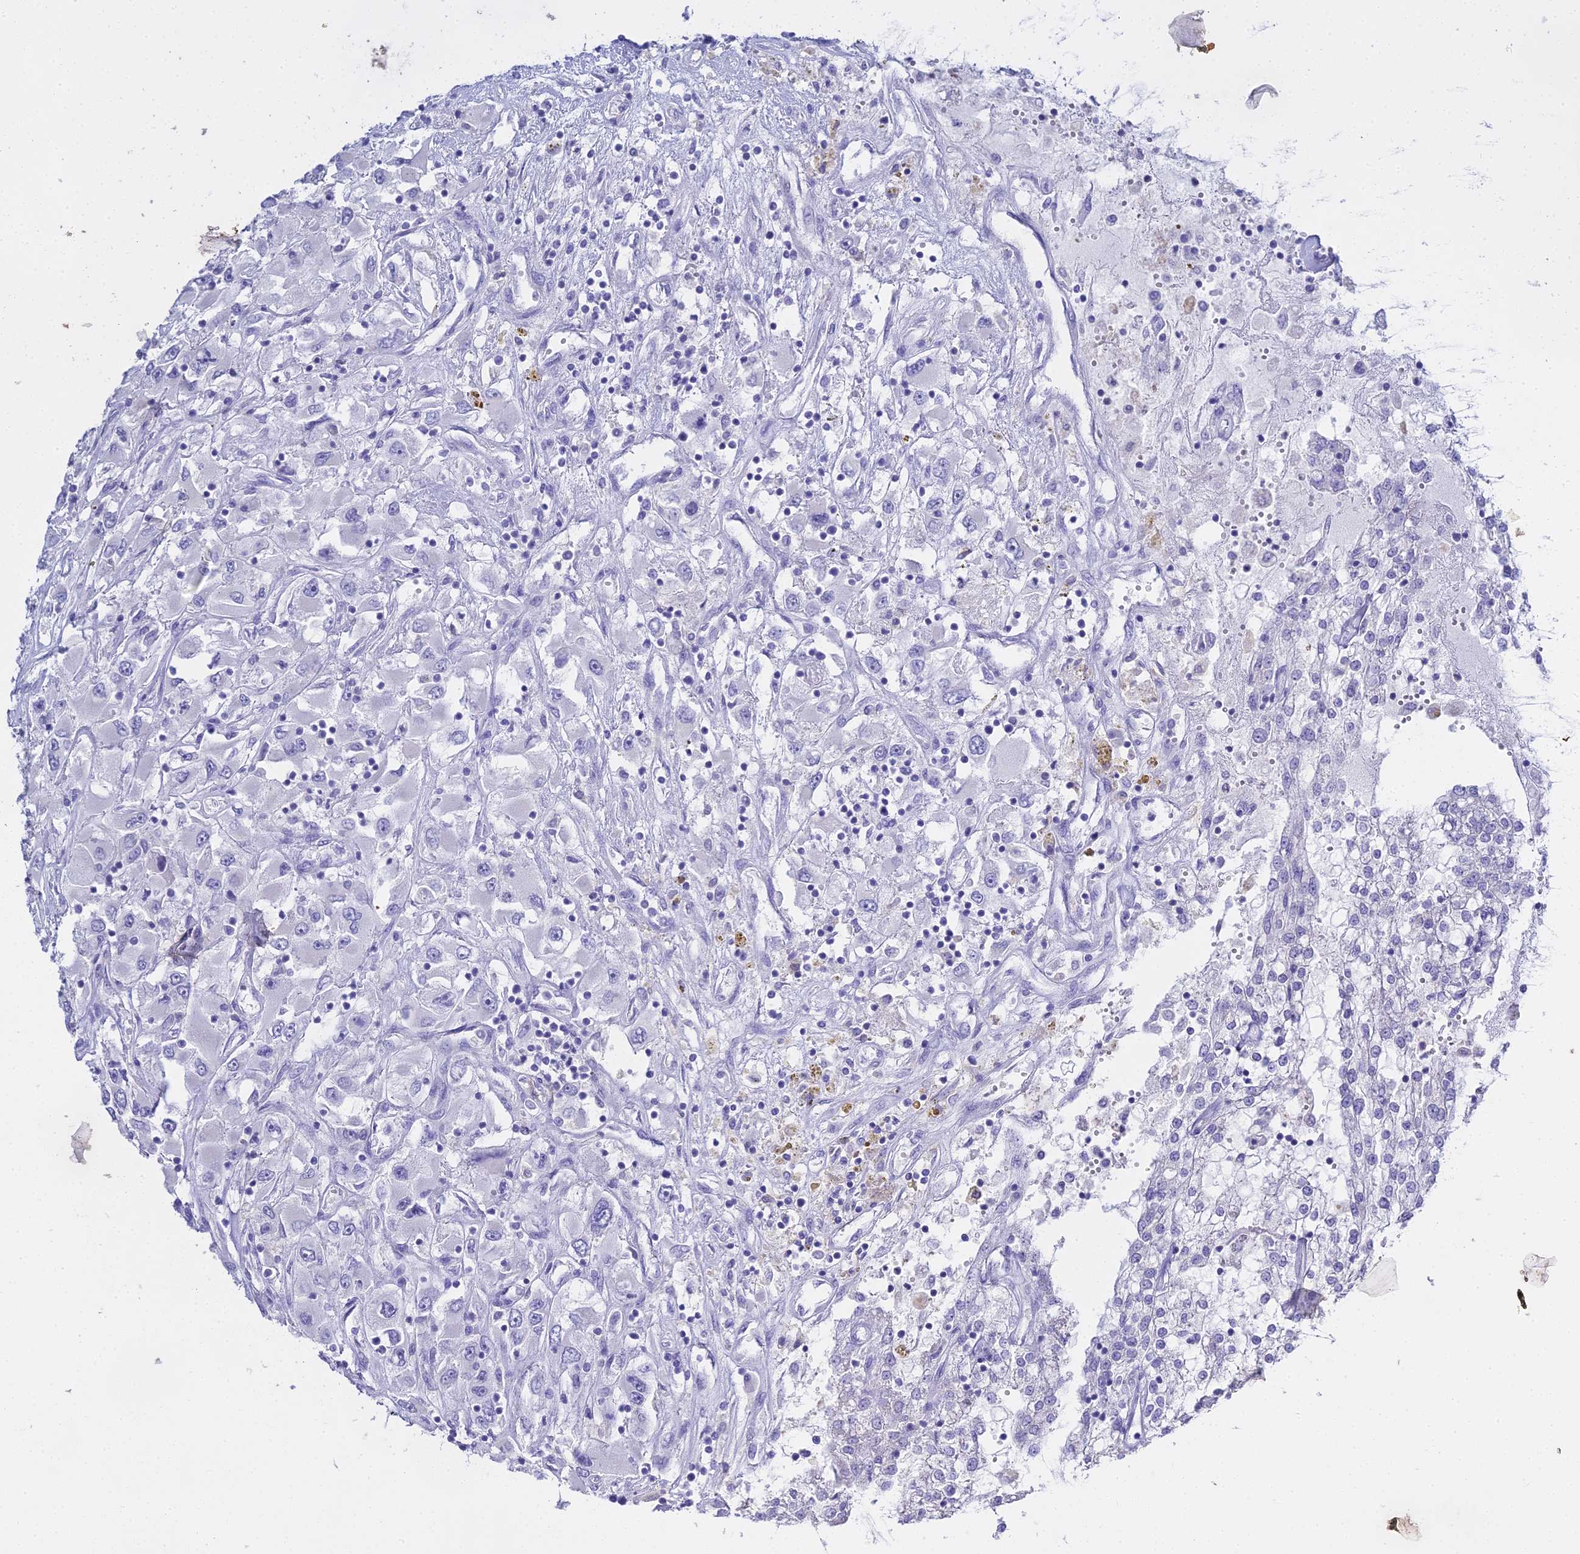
{"staining": {"intensity": "negative", "quantity": "none", "location": "none"}, "tissue": "renal cancer", "cell_type": "Tumor cells", "image_type": "cancer", "snomed": [{"axis": "morphology", "description": "Adenocarcinoma, NOS"}, {"axis": "topography", "description": "Kidney"}], "caption": "This histopathology image is of renal cancer (adenocarcinoma) stained with immunohistochemistry to label a protein in brown with the nuclei are counter-stained blue. There is no positivity in tumor cells.", "gene": "S100A7", "patient": {"sex": "female", "age": 52}}